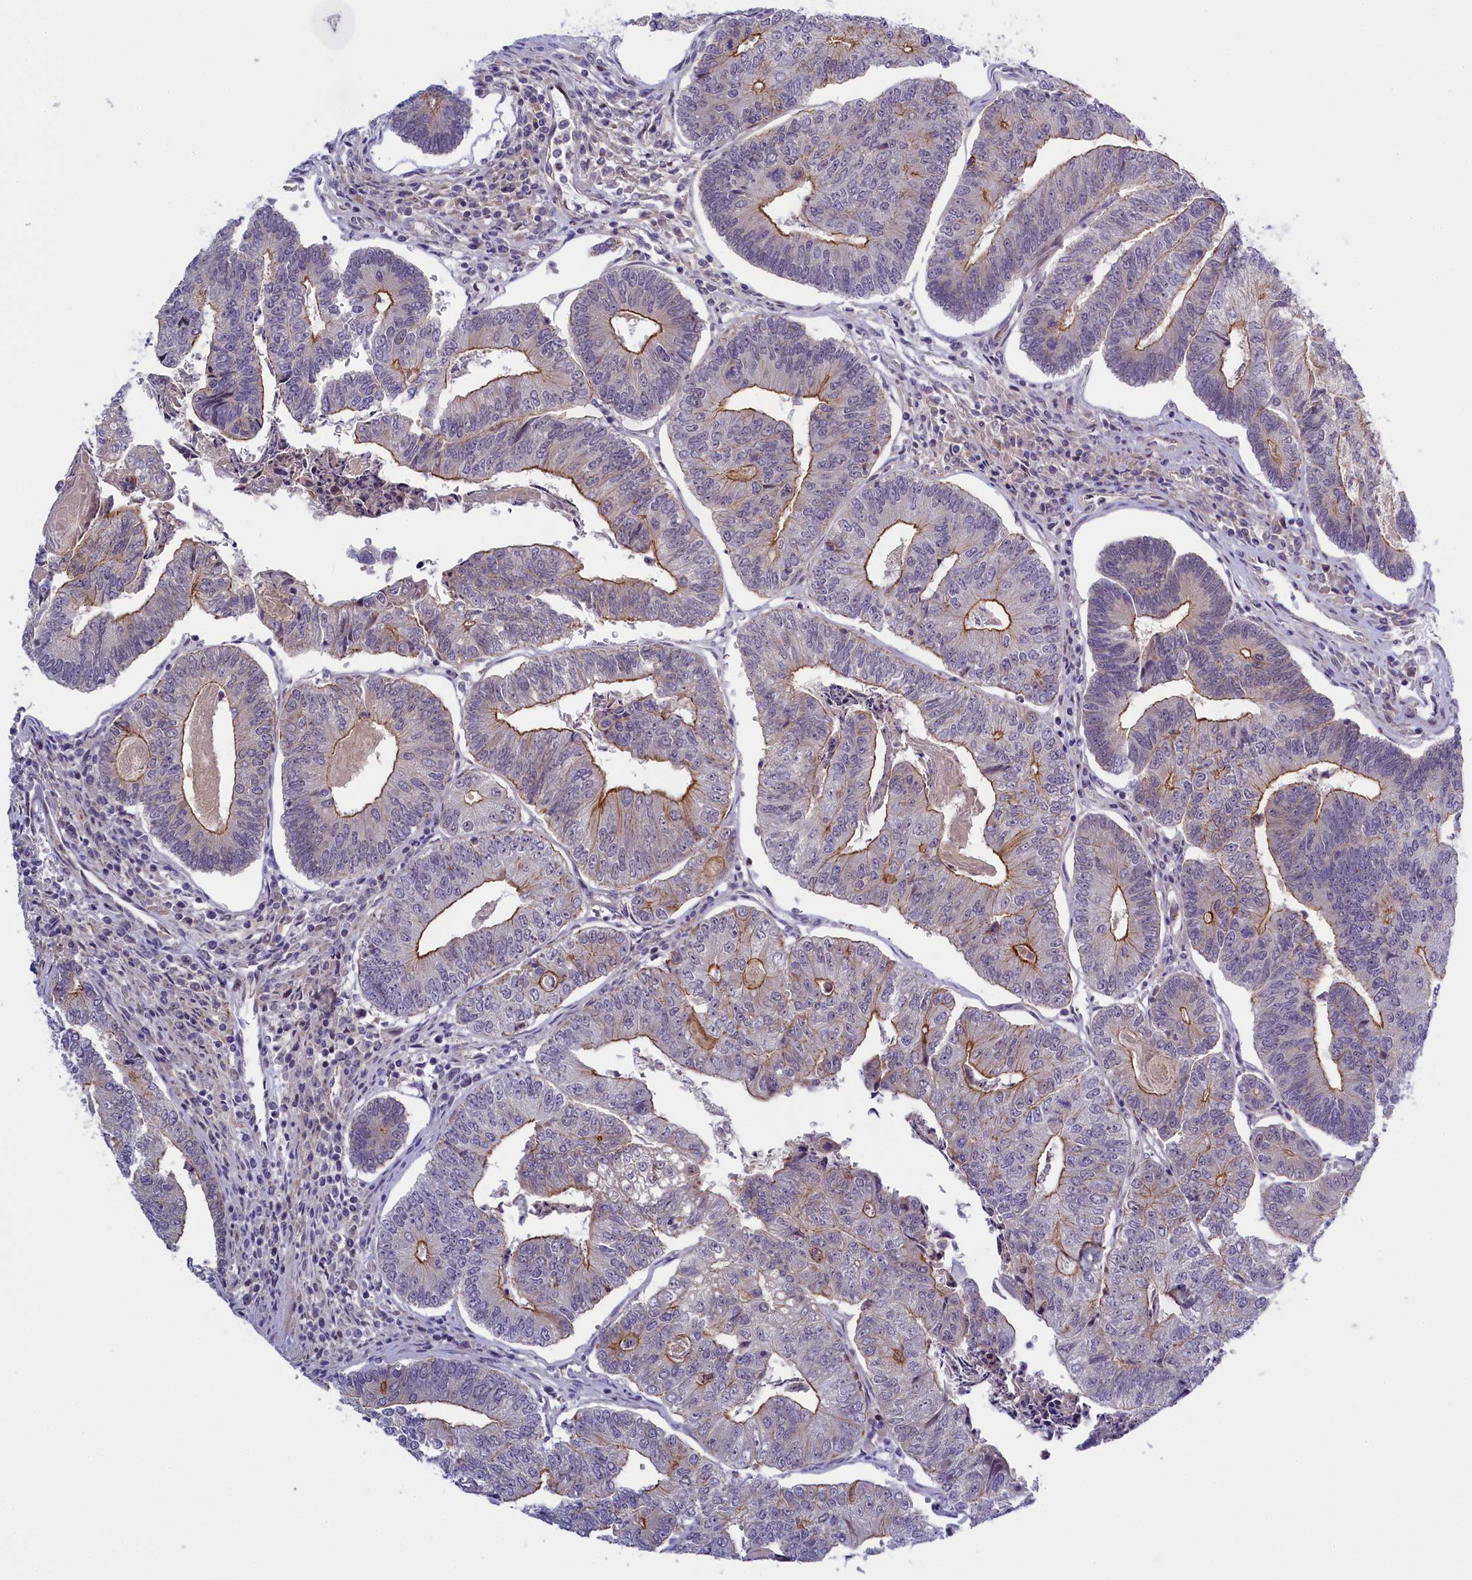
{"staining": {"intensity": "moderate", "quantity": "<25%", "location": "cytoplasmic/membranous"}, "tissue": "colorectal cancer", "cell_type": "Tumor cells", "image_type": "cancer", "snomed": [{"axis": "morphology", "description": "Adenocarcinoma, NOS"}, {"axis": "topography", "description": "Colon"}], "caption": "Colorectal cancer tissue demonstrates moderate cytoplasmic/membranous expression in approximately <25% of tumor cells", "gene": "CCL23", "patient": {"sex": "female", "age": 67}}